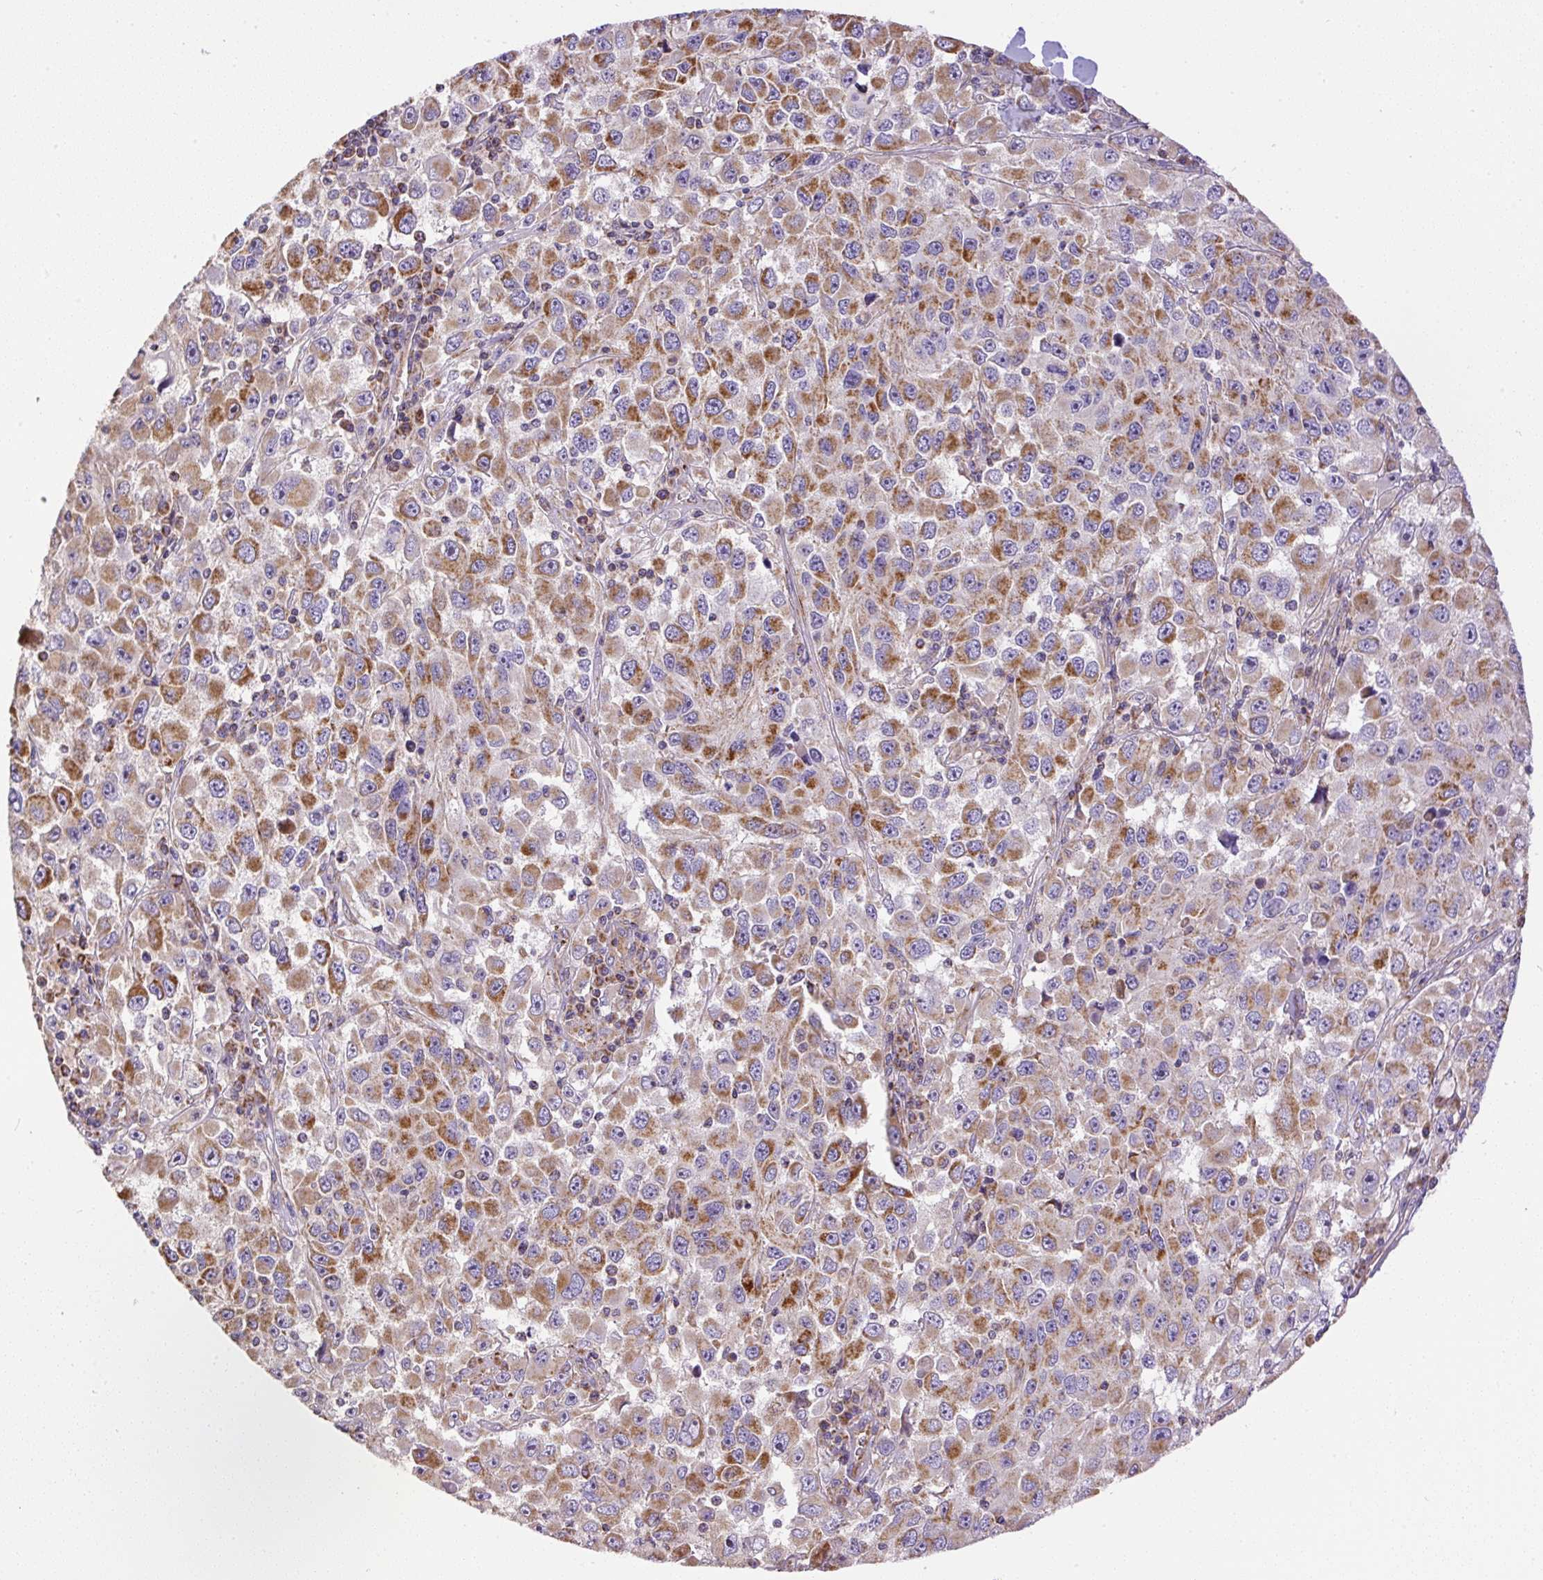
{"staining": {"intensity": "moderate", "quantity": ">75%", "location": "cytoplasmic/membranous"}, "tissue": "melanoma", "cell_type": "Tumor cells", "image_type": "cancer", "snomed": [{"axis": "morphology", "description": "Malignant melanoma, Metastatic site"}, {"axis": "topography", "description": "Lymph node"}], "caption": "A brown stain highlights moderate cytoplasmic/membranous expression of a protein in melanoma tumor cells.", "gene": "NDUFAF2", "patient": {"sex": "female", "age": 67}}